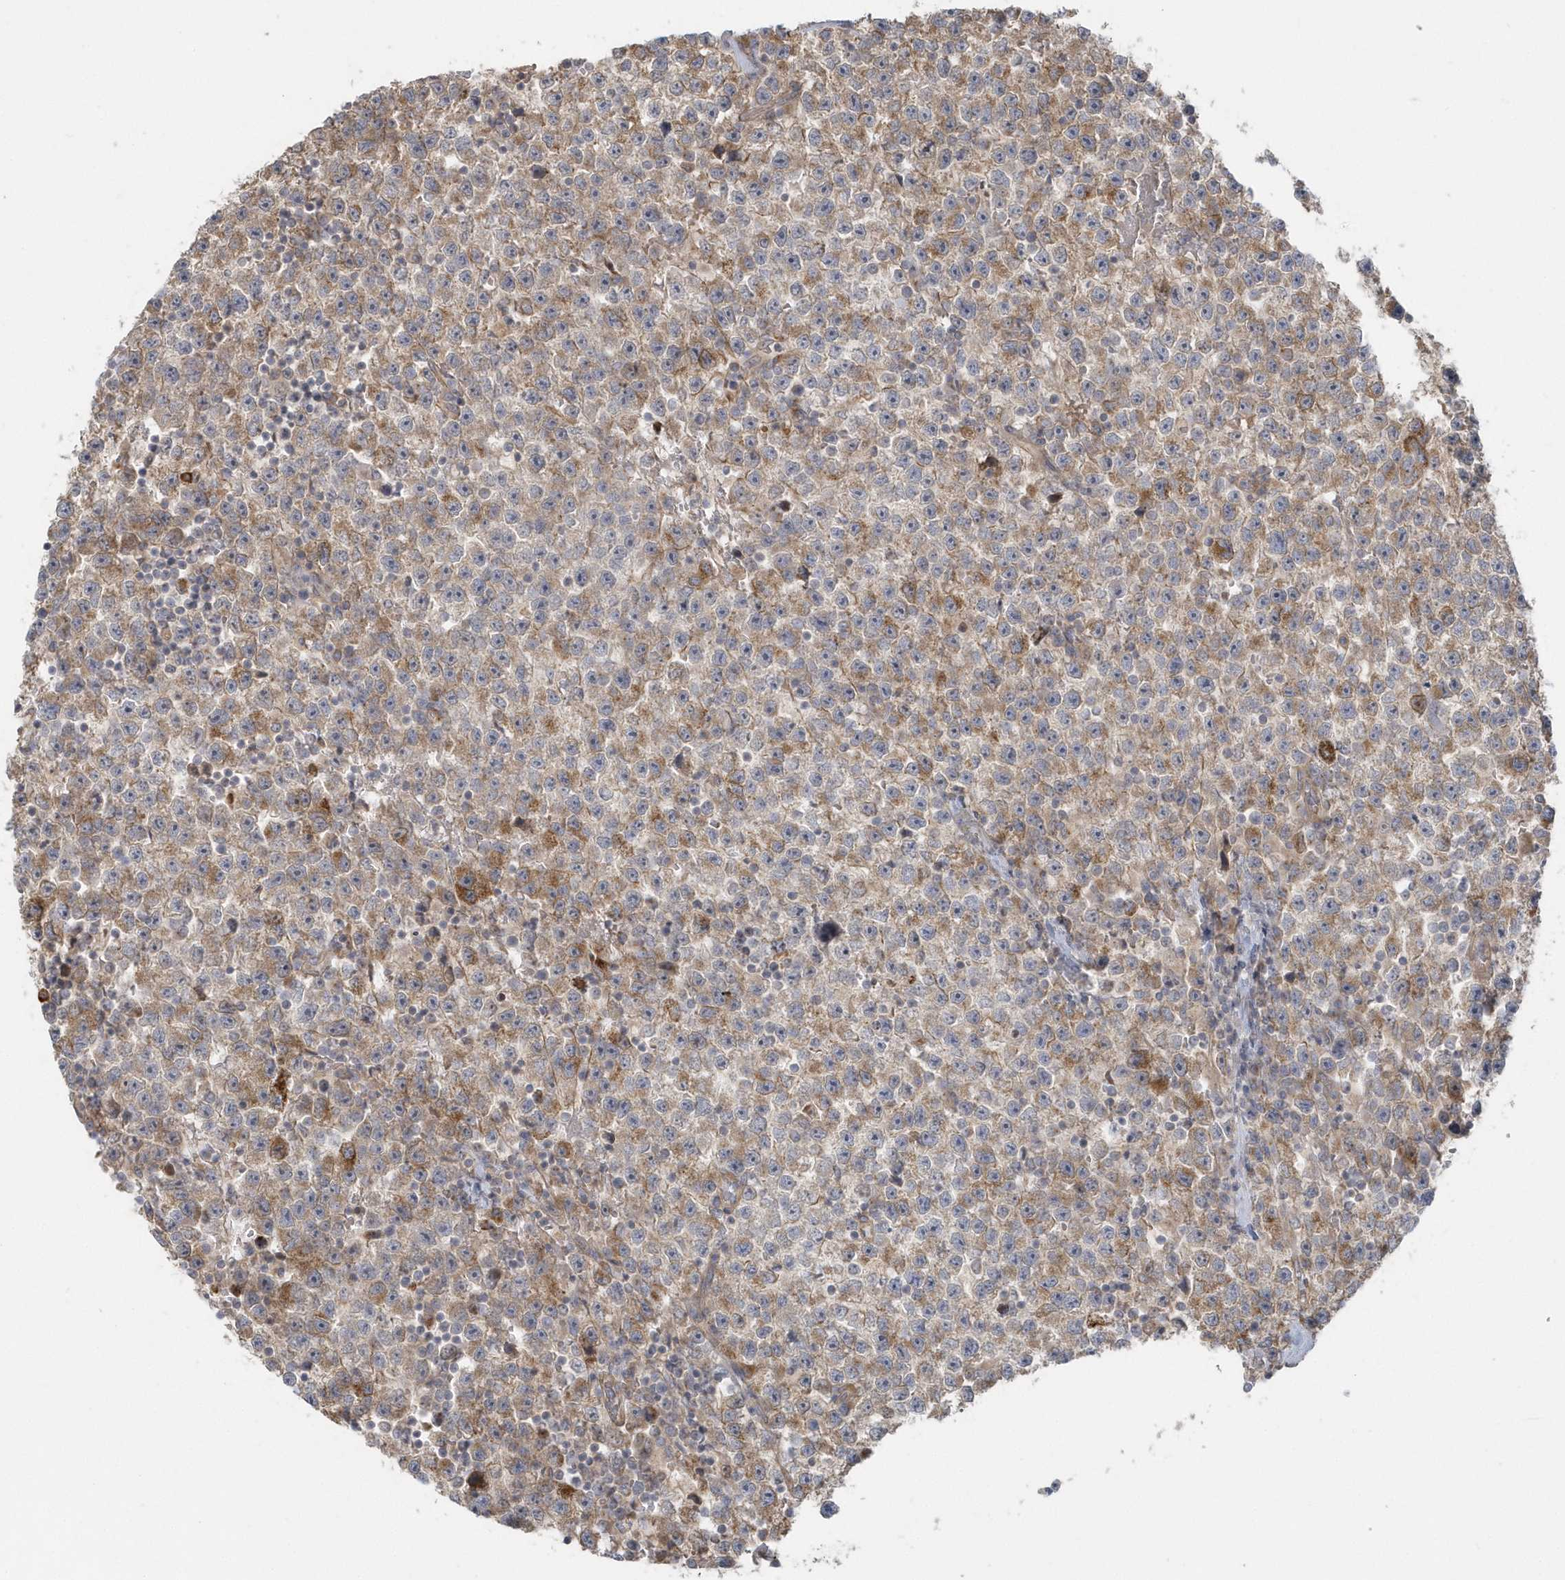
{"staining": {"intensity": "moderate", "quantity": ">75%", "location": "cytoplasmic/membranous"}, "tissue": "testis cancer", "cell_type": "Tumor cells", "image_type": "cancer", "snomed": [{"axis": "morphology", "description": "Seminoma, NOS"}, {"axis": "topography", "description": "Testis"}], "caption": "A medium amount of moderate cytoplasmic/membranous expression is identified in approximately >75% of tumor cells in seminoma (testis) tissue.", "gene": "ACTR1A", "patient": {"sex": "male", "age": 22}}